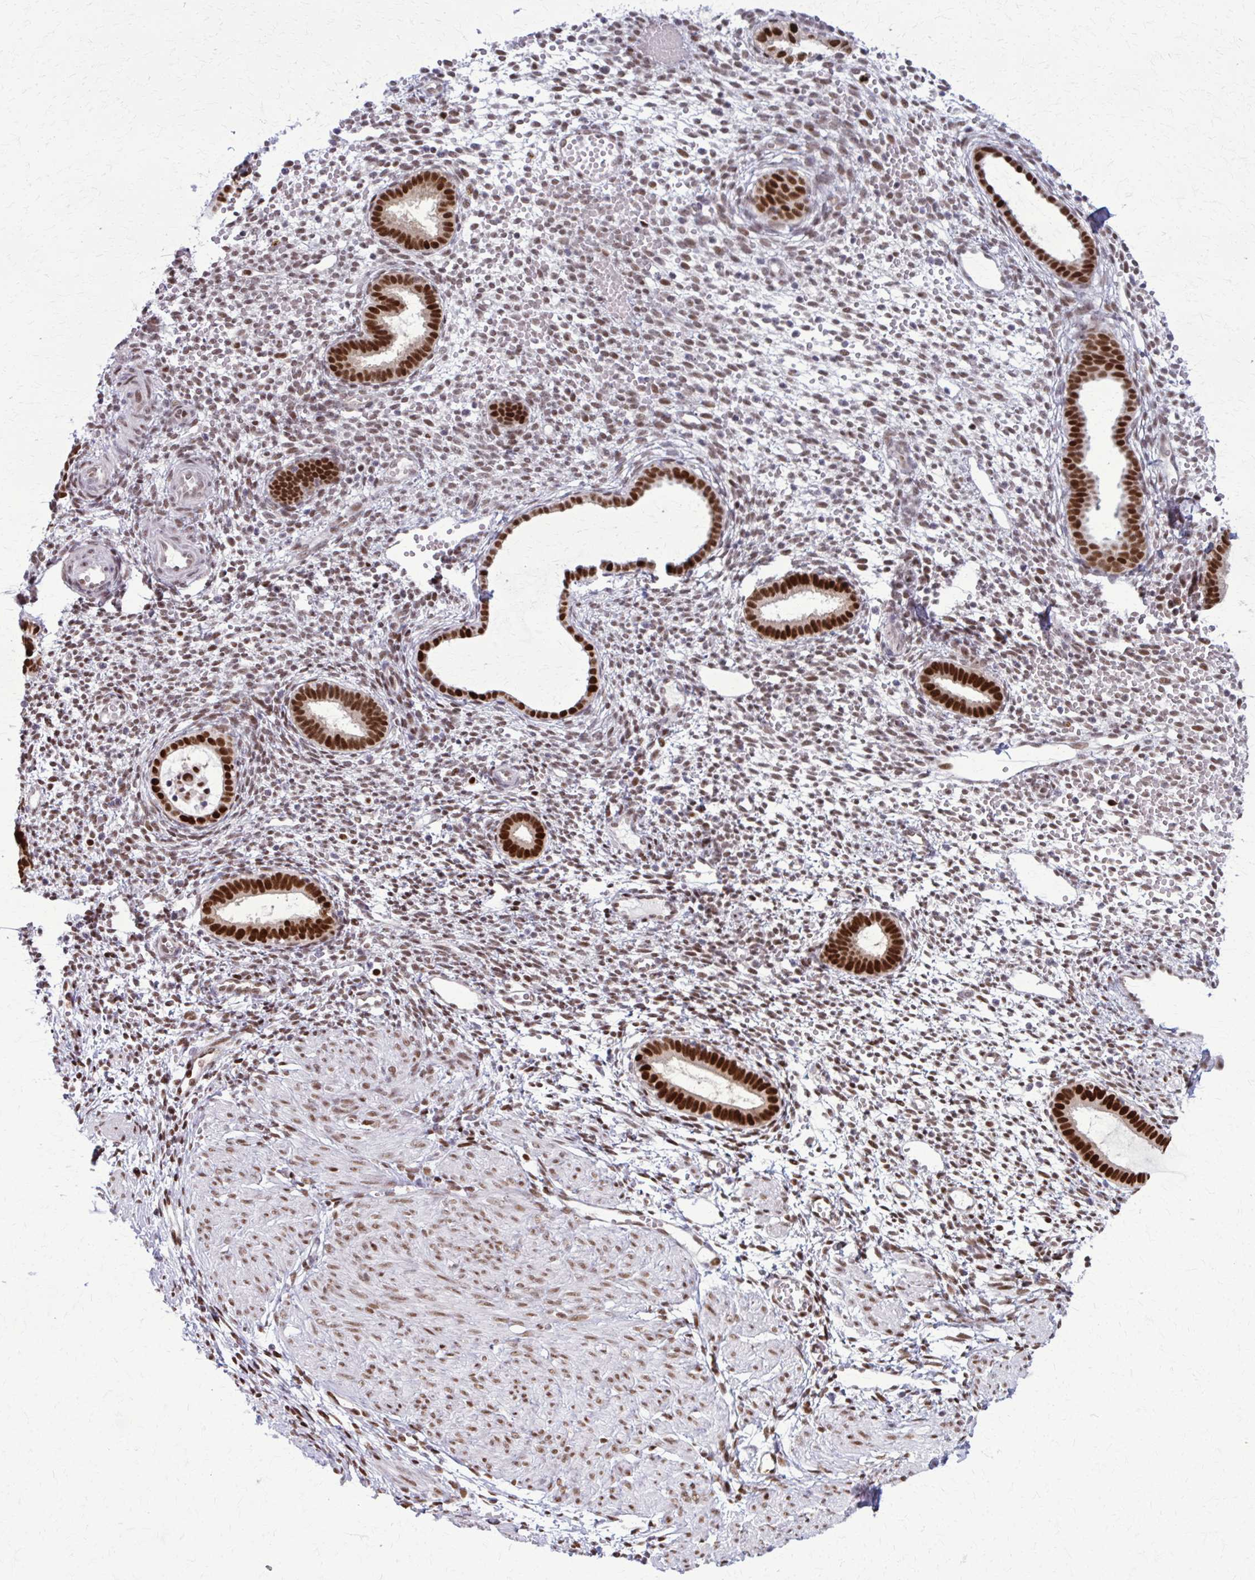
{"staining": {"intensity": "moderate", "quantity": "<25%", "location": "nuclear"}, "tissue": "endometrium", "cell_type": "Cells in endometrial stroma", "image_type": "normal", "snomed": [{"axis": "morphology", "description": "Normal tissue, NOS"}, {"axis": "topography", "description": "Endometrium"}], "caption": "Brown immunohistochemical staining in normal human endometrium shows moderate nuclear positivity in about <25% of cells in endometrial stroma.", "gene": "ZNF559", "patient": {"sex": "female", "age": 36}}